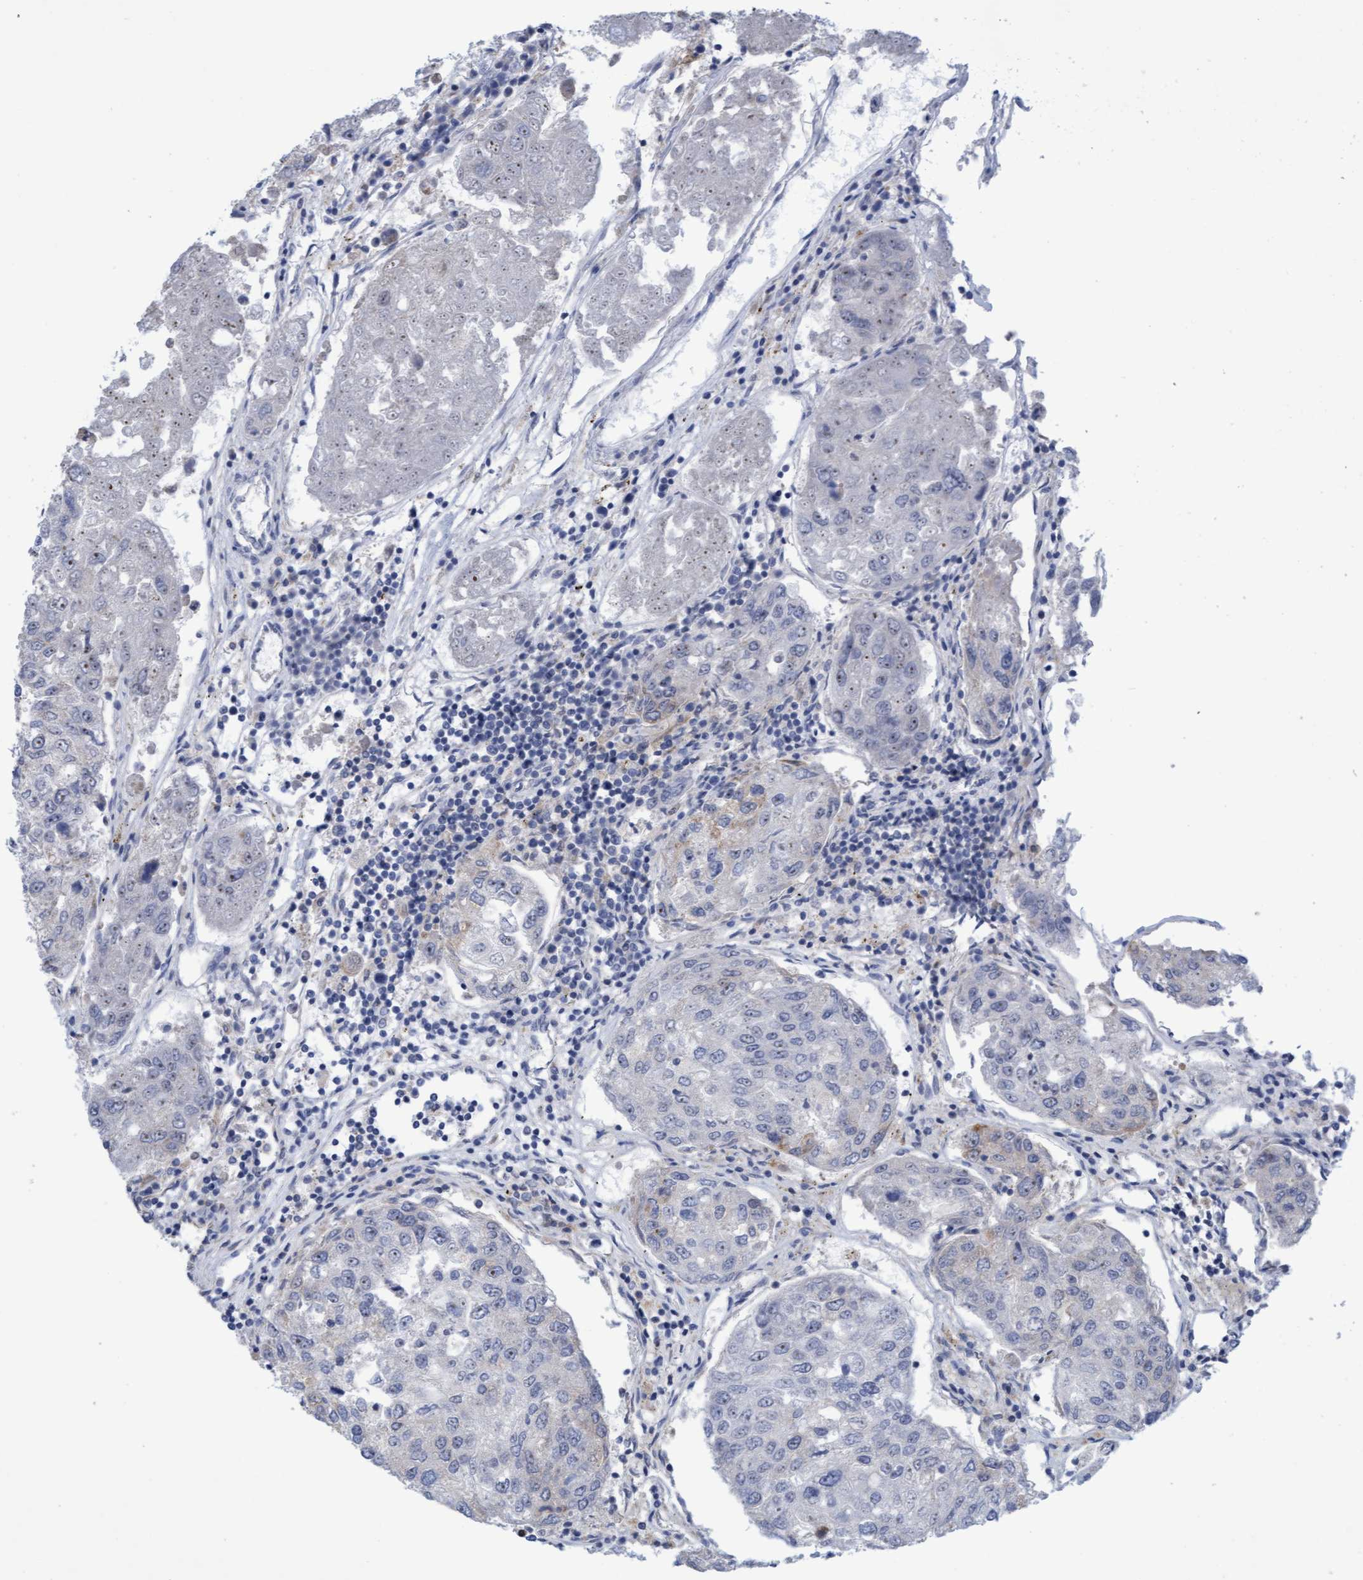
{"staining": {"intensity": "negative", "quantity": "none", "location": "none"}, "tissue": "urothelial cancer", "cell_type": "Tumor cells", "image_type": "cancer", "snomed": [{"axis": "morphology", "description": "Urothelial carcinoma, High grade"}, {"axis": "topography", "description": "Lymph node"}, {"axis": "topography", "description": "Urinary bladder"}], "caption": "Immunohistochemistry (IHC) of human urothelial carcinoma (high-grade) exhibits no expression in tumor cells.", "gene": "SLC28A3", "patient": {"sex": "male", "age": 51}}